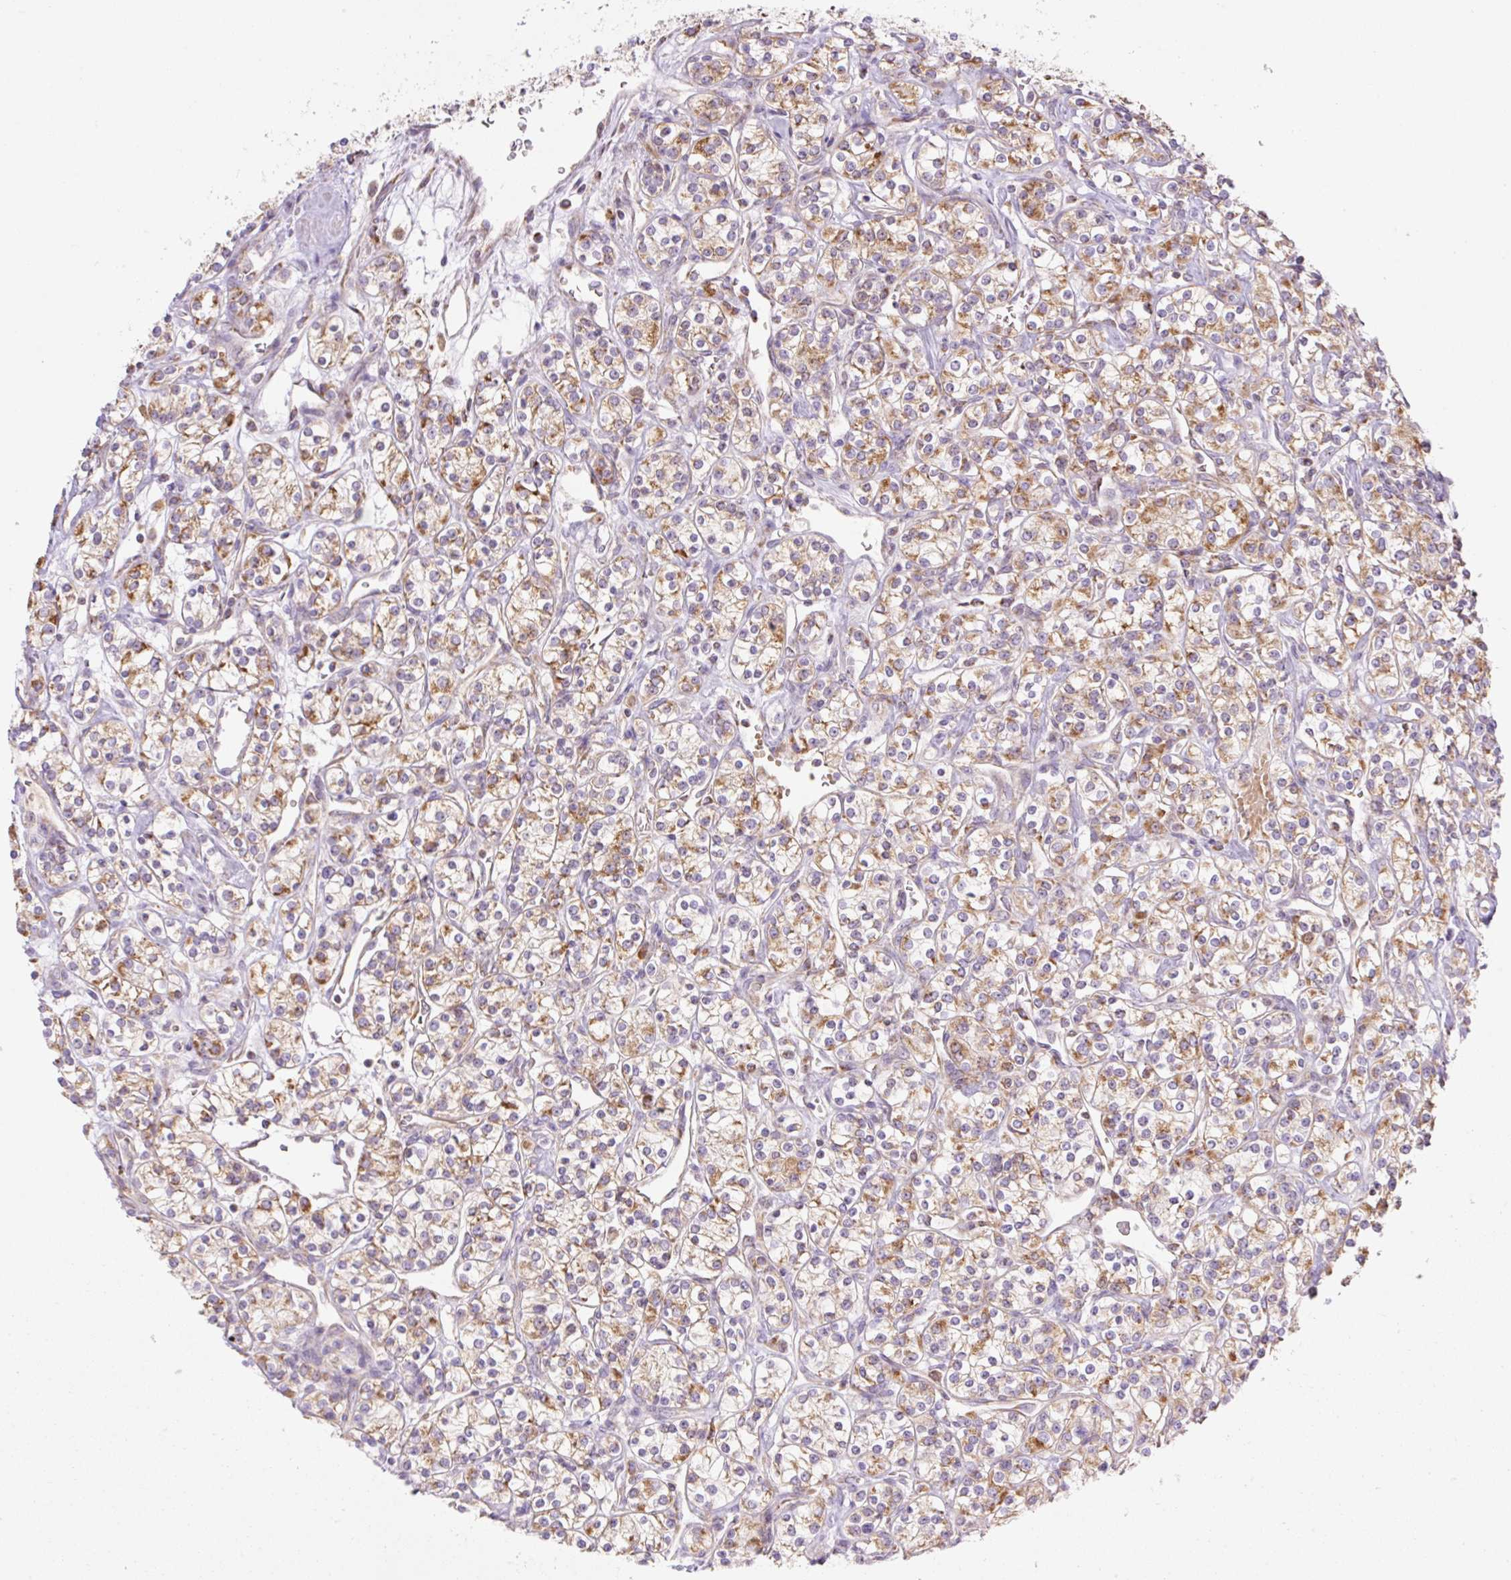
{"staining": {"intensity": "moderate", "quantity": ">75%", "location": "cytoplasmic/membranous"}, "tissue": "renal cancer", "cell_type": "Tumor cells", "image_type": "cancer", "snomed": [{"axis": "morphology", "description": "Adenocarcinoma, NOS"}, {"axis": "topography", "description": "Kidney"}], "caption": "This is an image of immunohistochemistry staining of renal cancer, which shows moderate staining in the cytoplasmic/membranous of tumor cells.", "gene": "GOSR2", "patient": {"sex": "male", "age": 77}}